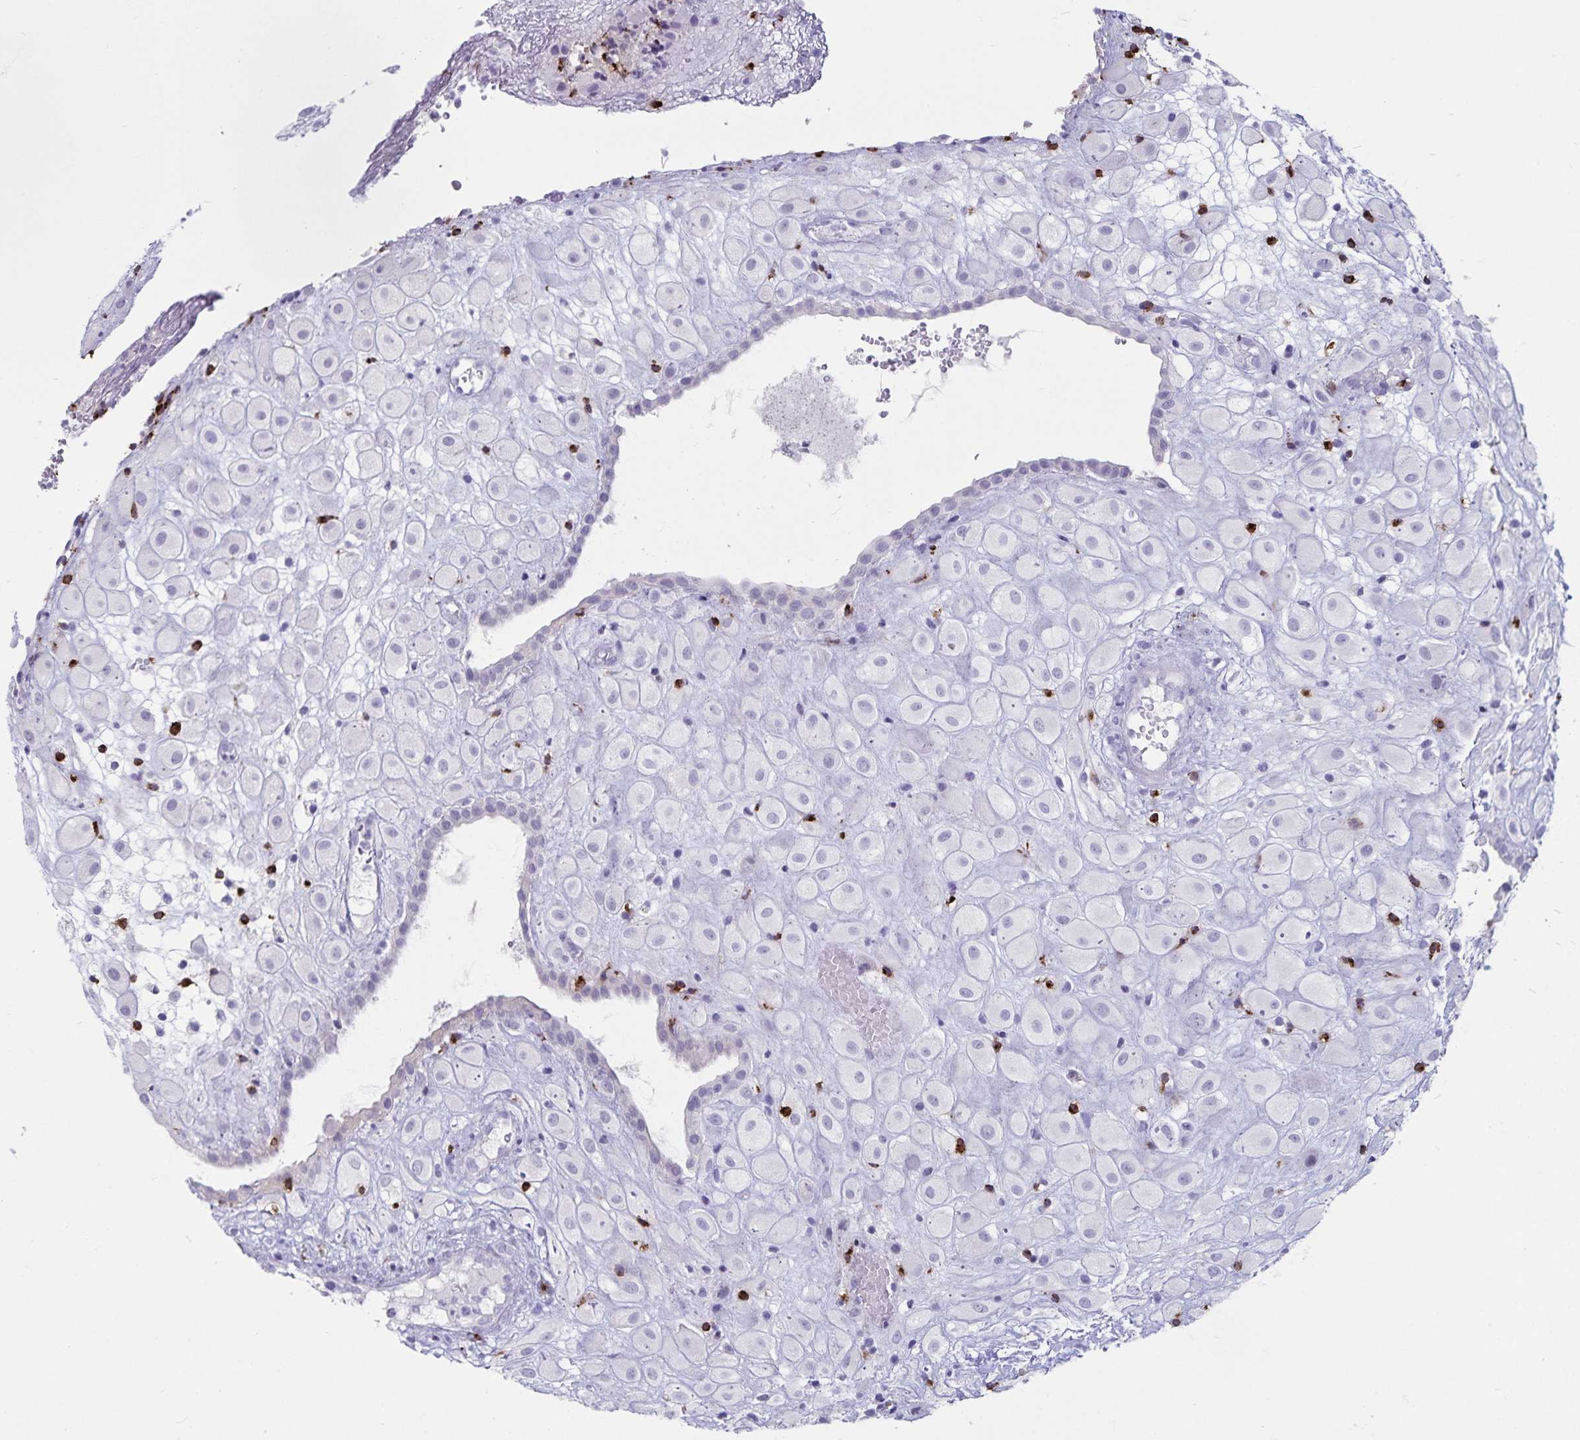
{"staining": {"intensity": "negative", "quantity": "none", "location": "none"}, "tissue": "placenta", "cell_type": "Decidual cells", "image_type": "normal", "snomed": [{"axis": "morphology", "description": "Normal tissue, NOS"}, {"axis": "topography", "description": "Placenta"}], "caption": "Immunohistochemical staining of benign placenta exhibits no significant staining in decidual cells.", "gene": "GNLY", "patient": {"sex": "female", "age": 24}}